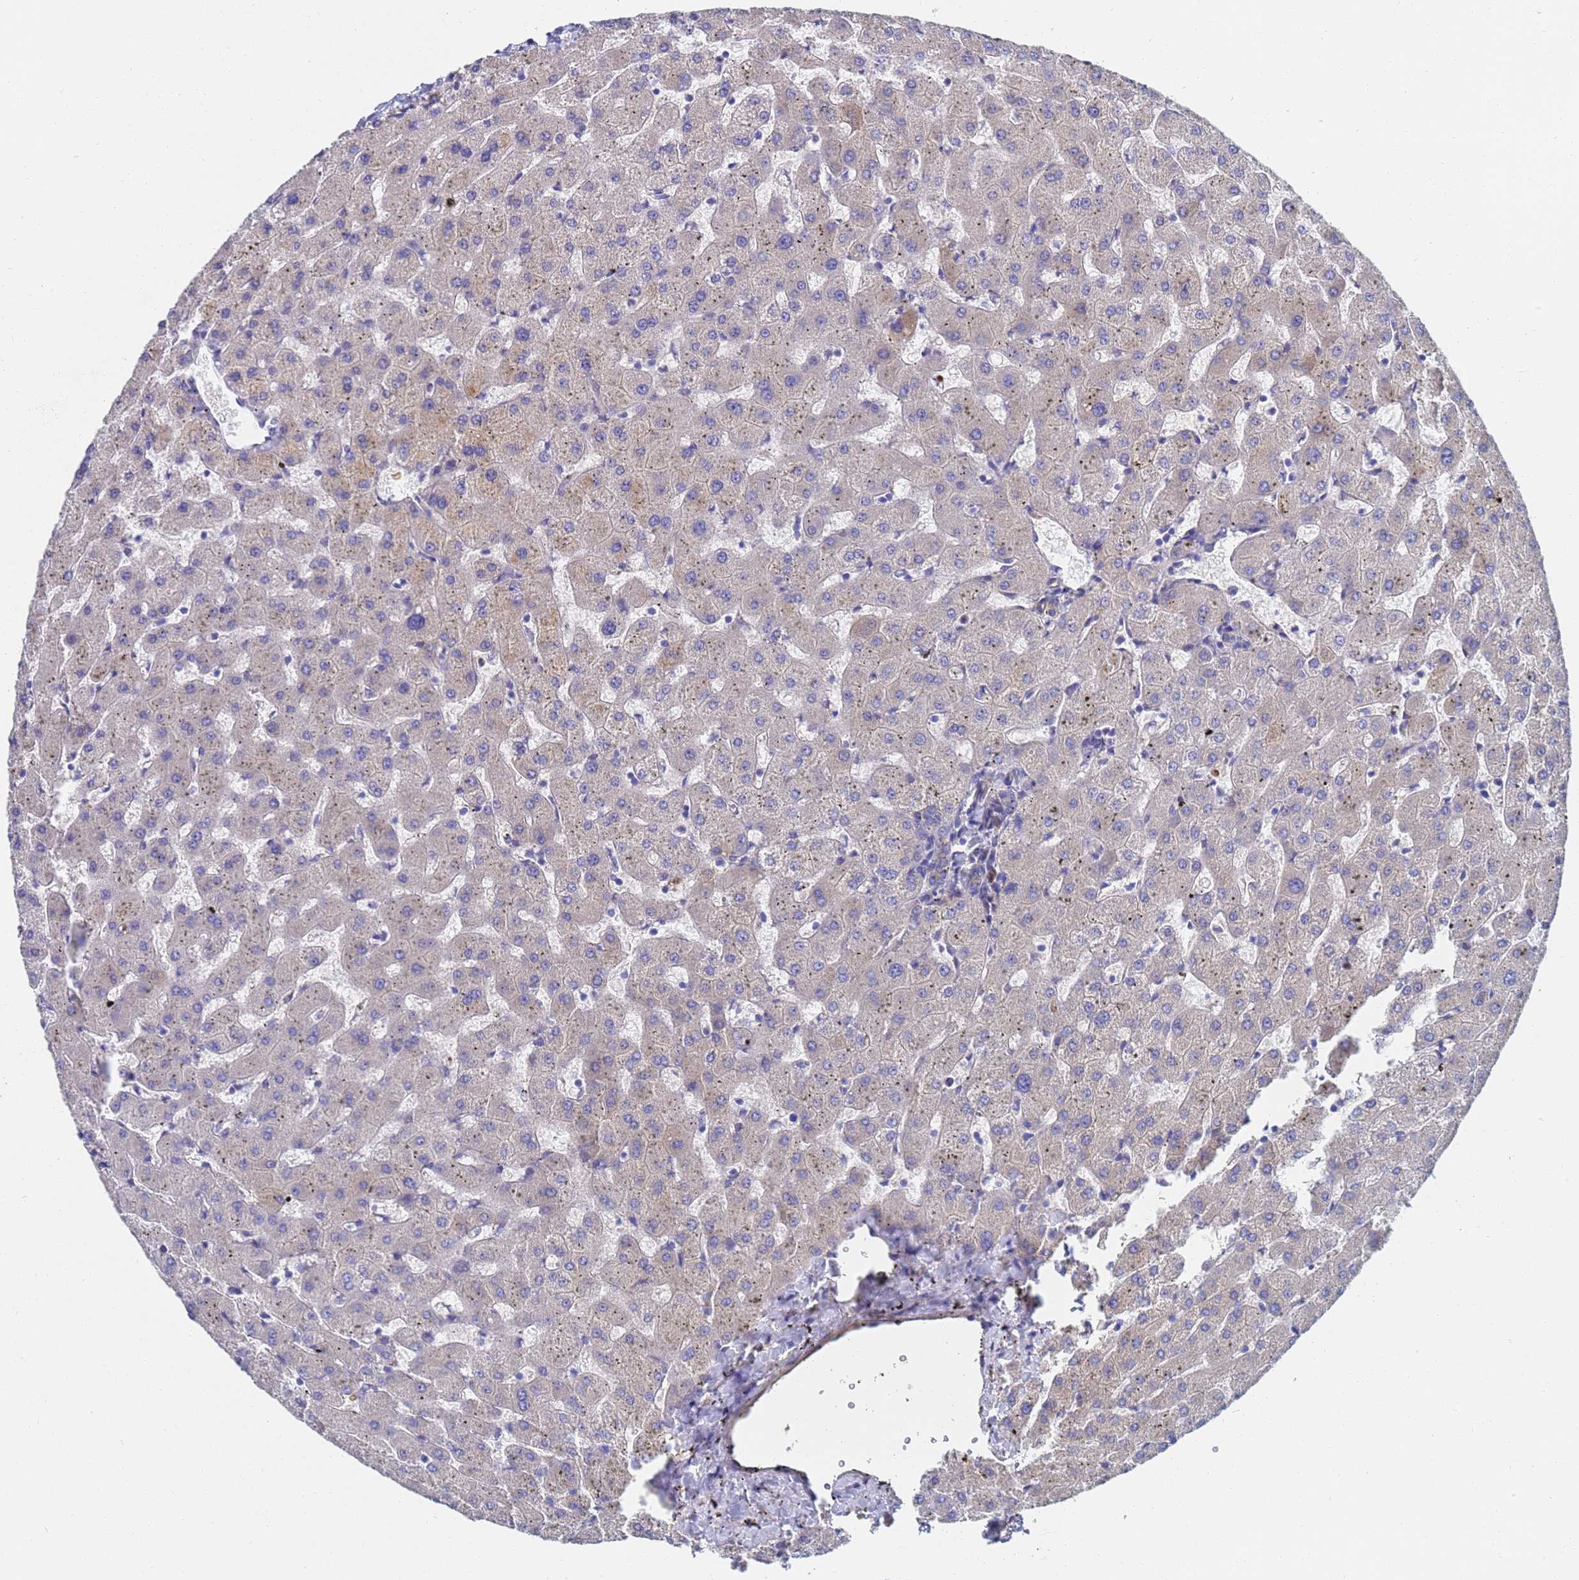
{"staining": {"intensity": "weak", "quantity": "25%-75%", "location": "cytoplasmic/membranous"}, "tissue": "liver", "cell_type": "Cholangiocytes", "image_type": "normal", "snomed": [{"axis": "morphology", "description": "Normal tissue, NOS"}, {"axis": "topography", "description": "Liver"}], "caption": "IHC of normal human liver displays low levels of weak cytoplasmic/membranous expression in approximately 25%-75% of cholangiocytes.", "gene": "LBX2", "patient": {"sex": "female", "age": 63}}